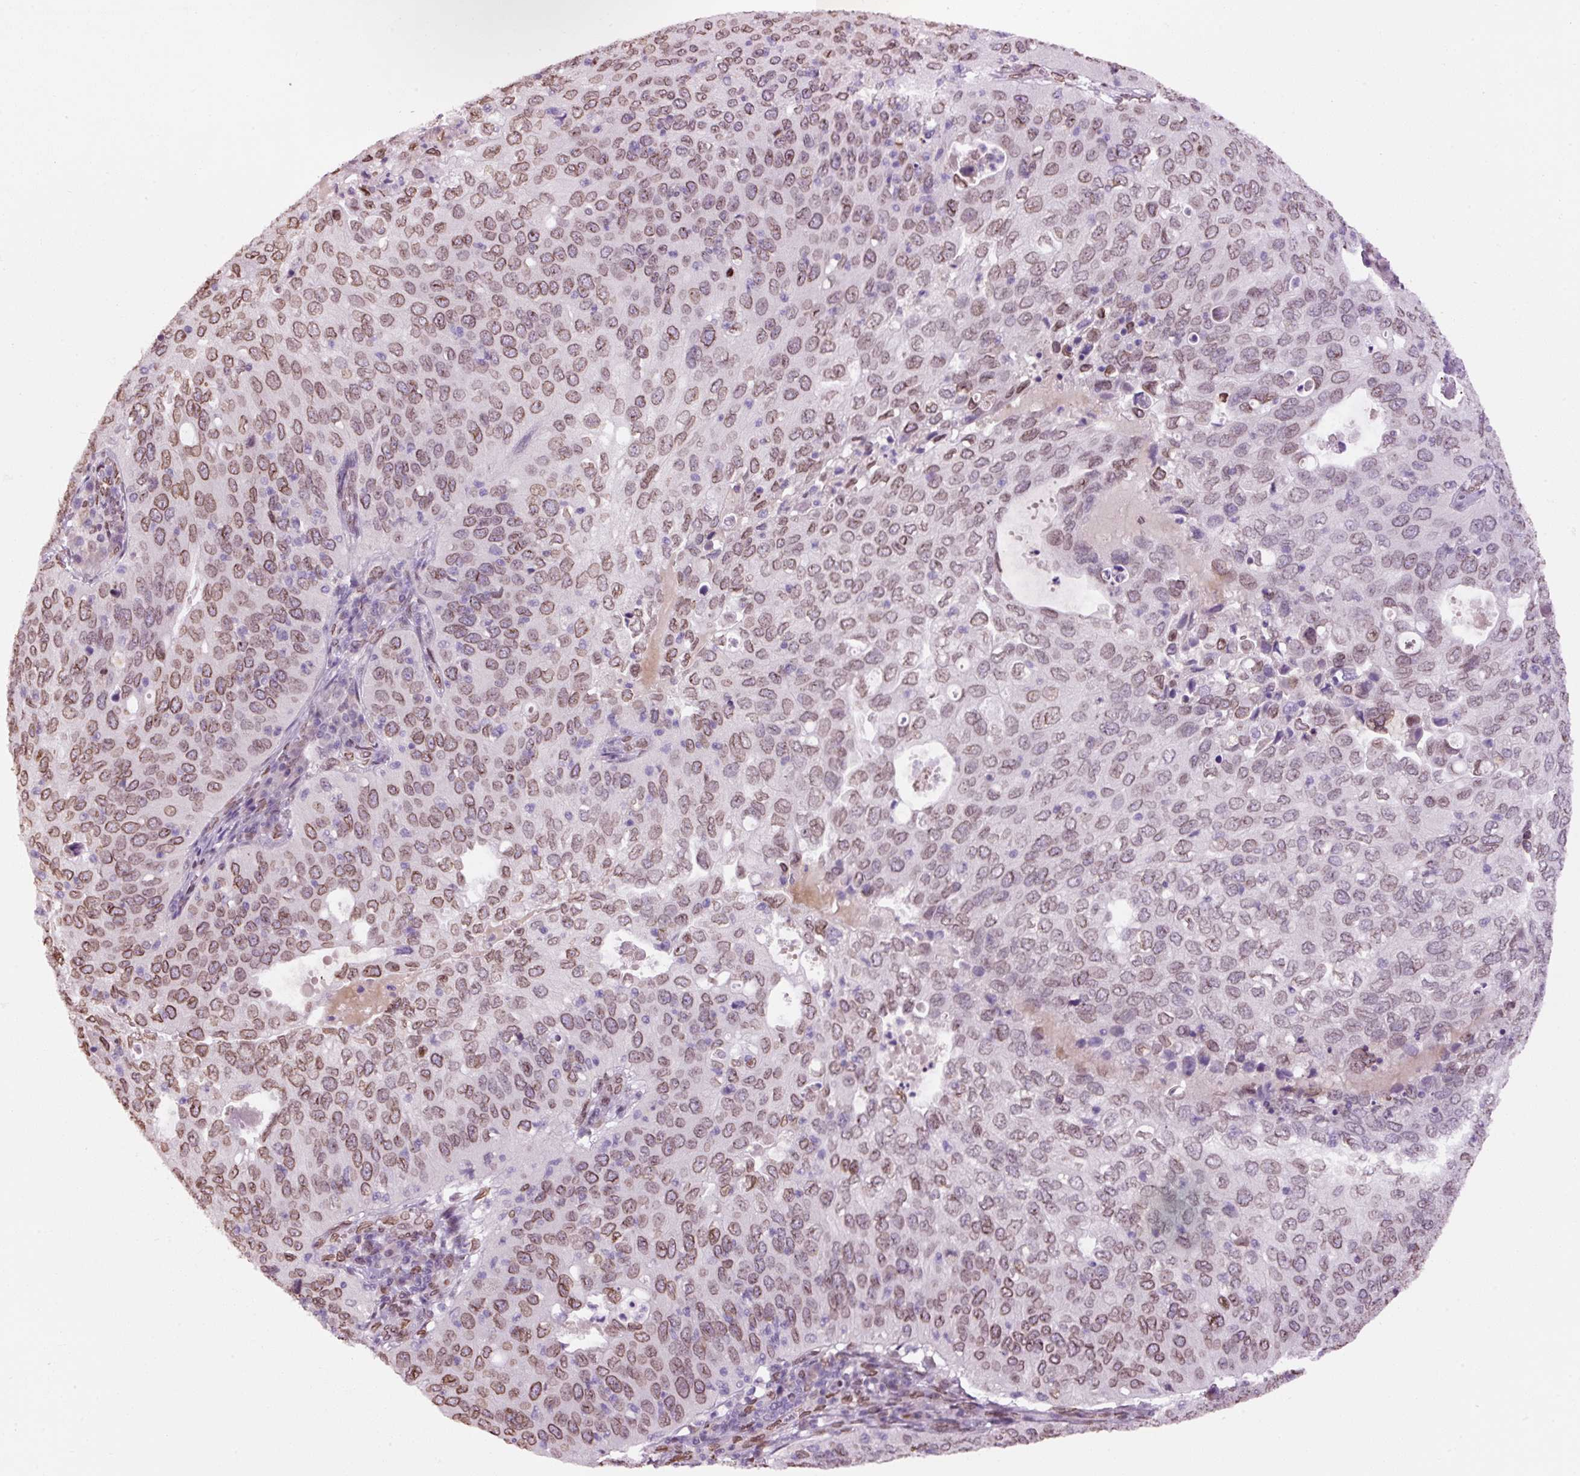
{"staining": {"intensity": "moderate", "quantity": "25%-75%", "location": "cytoplasmic/membranous,nuclear"}, "tissue": "cervical cancer", "cell_type": "Tumor cells", "image_type": "cancer", "snomed": [{"axis": "morphology", "description": "Squamous cell carcinoma, NOS"}, {"axis": "topography", "description": "Cervix"}], "caption": "An image showing moderate cytoplasmic/membranous and nuclear expression in approximately 25%-75% of tumor cells in cervical squamous cell carcinoma, as visualized by brown immunohistochemical staining.", "gene": "ZNF224", "patient": {"sex": "female", "age": 36}}